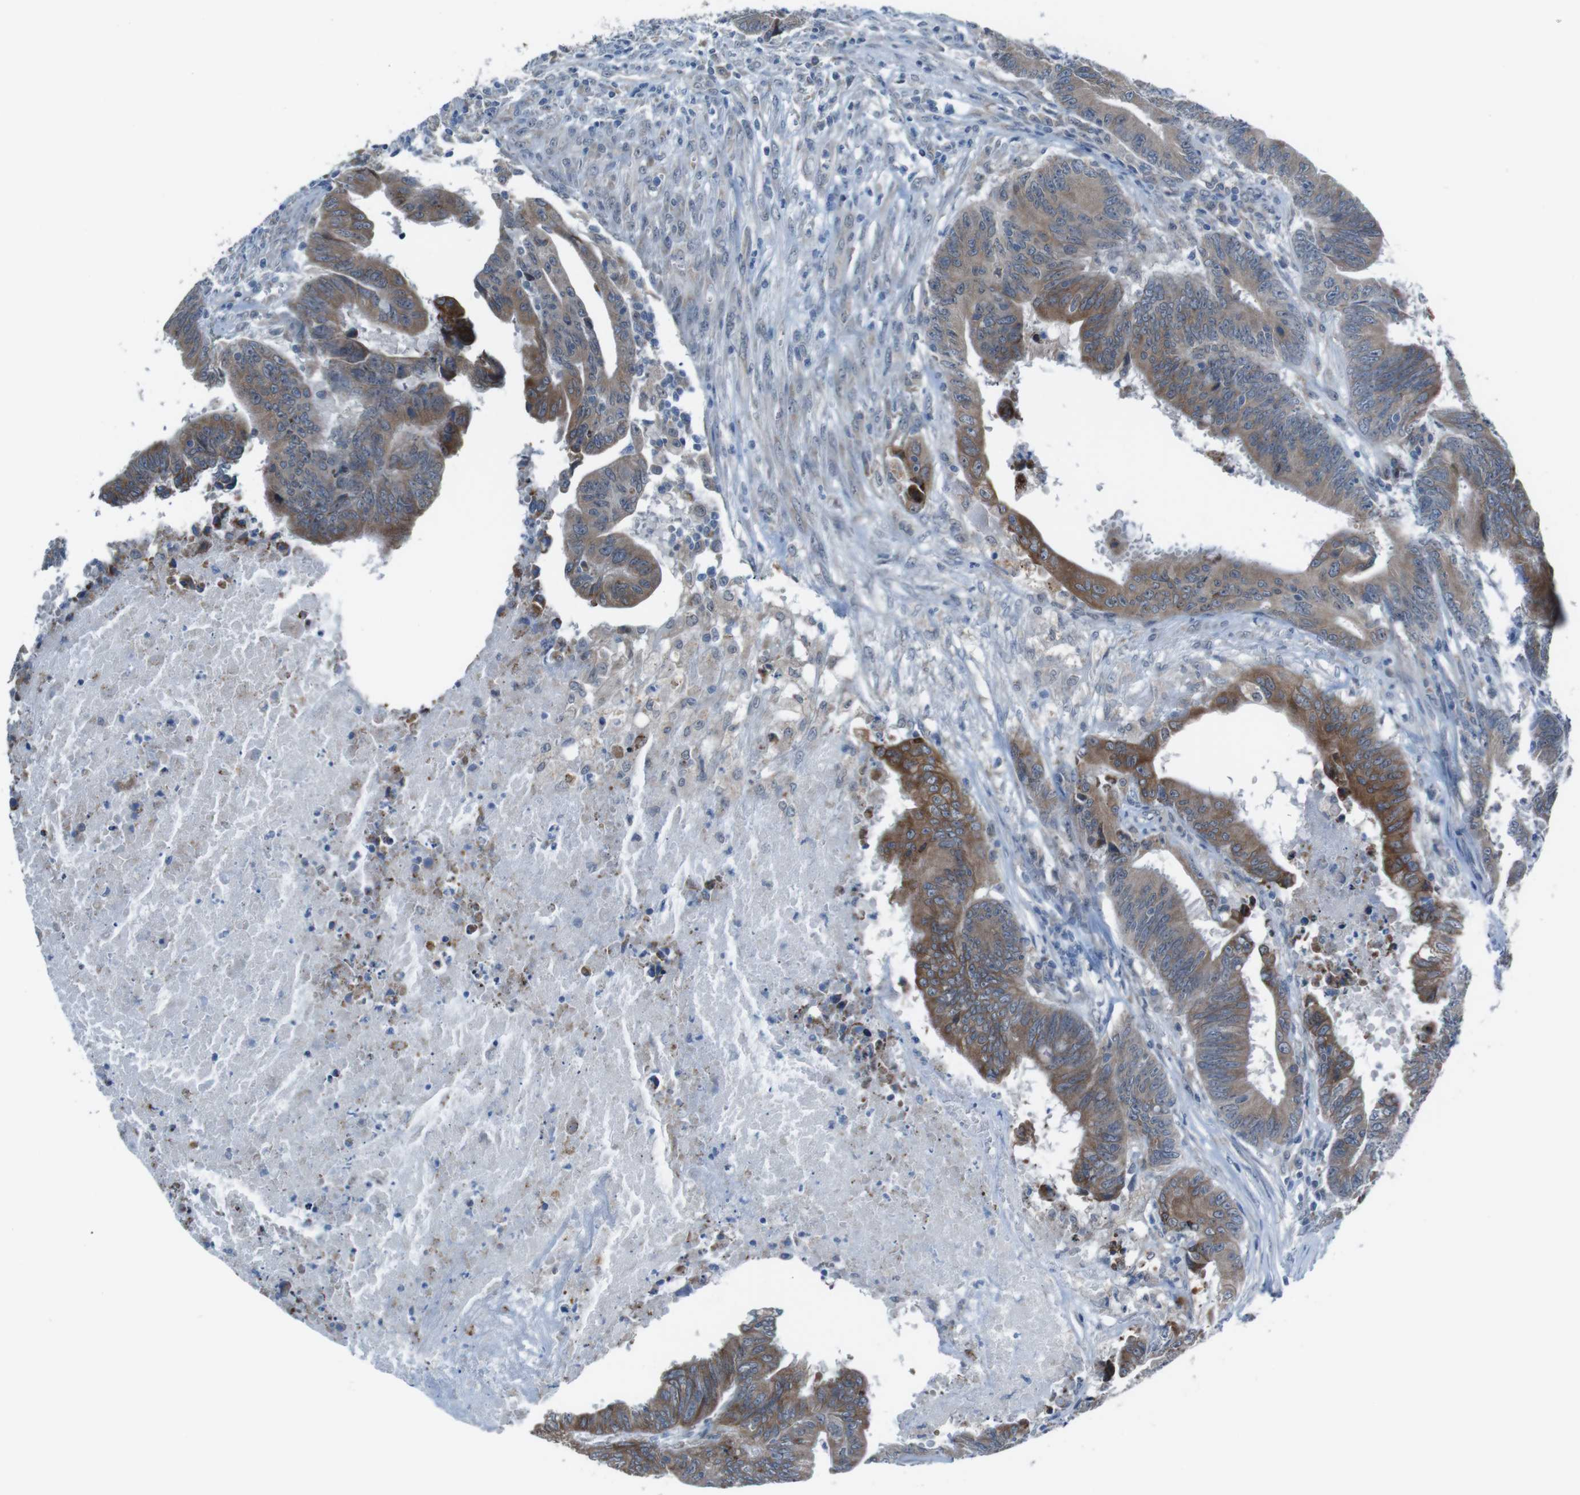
{"staining": {"intensity": "moderate", "quantity": ">75%", "location": "cytoplasmic/membranous"}, "tissue": "colorectal cancer", "cell_type": "Tumor cells", "image_type": "cancer", "snomed": [{"axis": "morphology", "description": "Adenocarcinoma, NOS"}, {"axis": "topography", "description": "Colon"}], "caption": "An IHC histopathology image of tumor tissue is shown. Protein staining in brown labels moderate cytoplasmic/membranous positivity in adenocarcinoma (colorectal) within tumor cells. (DAB (3,3'-diaminobenzidine) IHC, brown staining for protein, blue staining for nuclei).", "gene": "CDH22", "patient": {"sex": "male", "age": 45}}